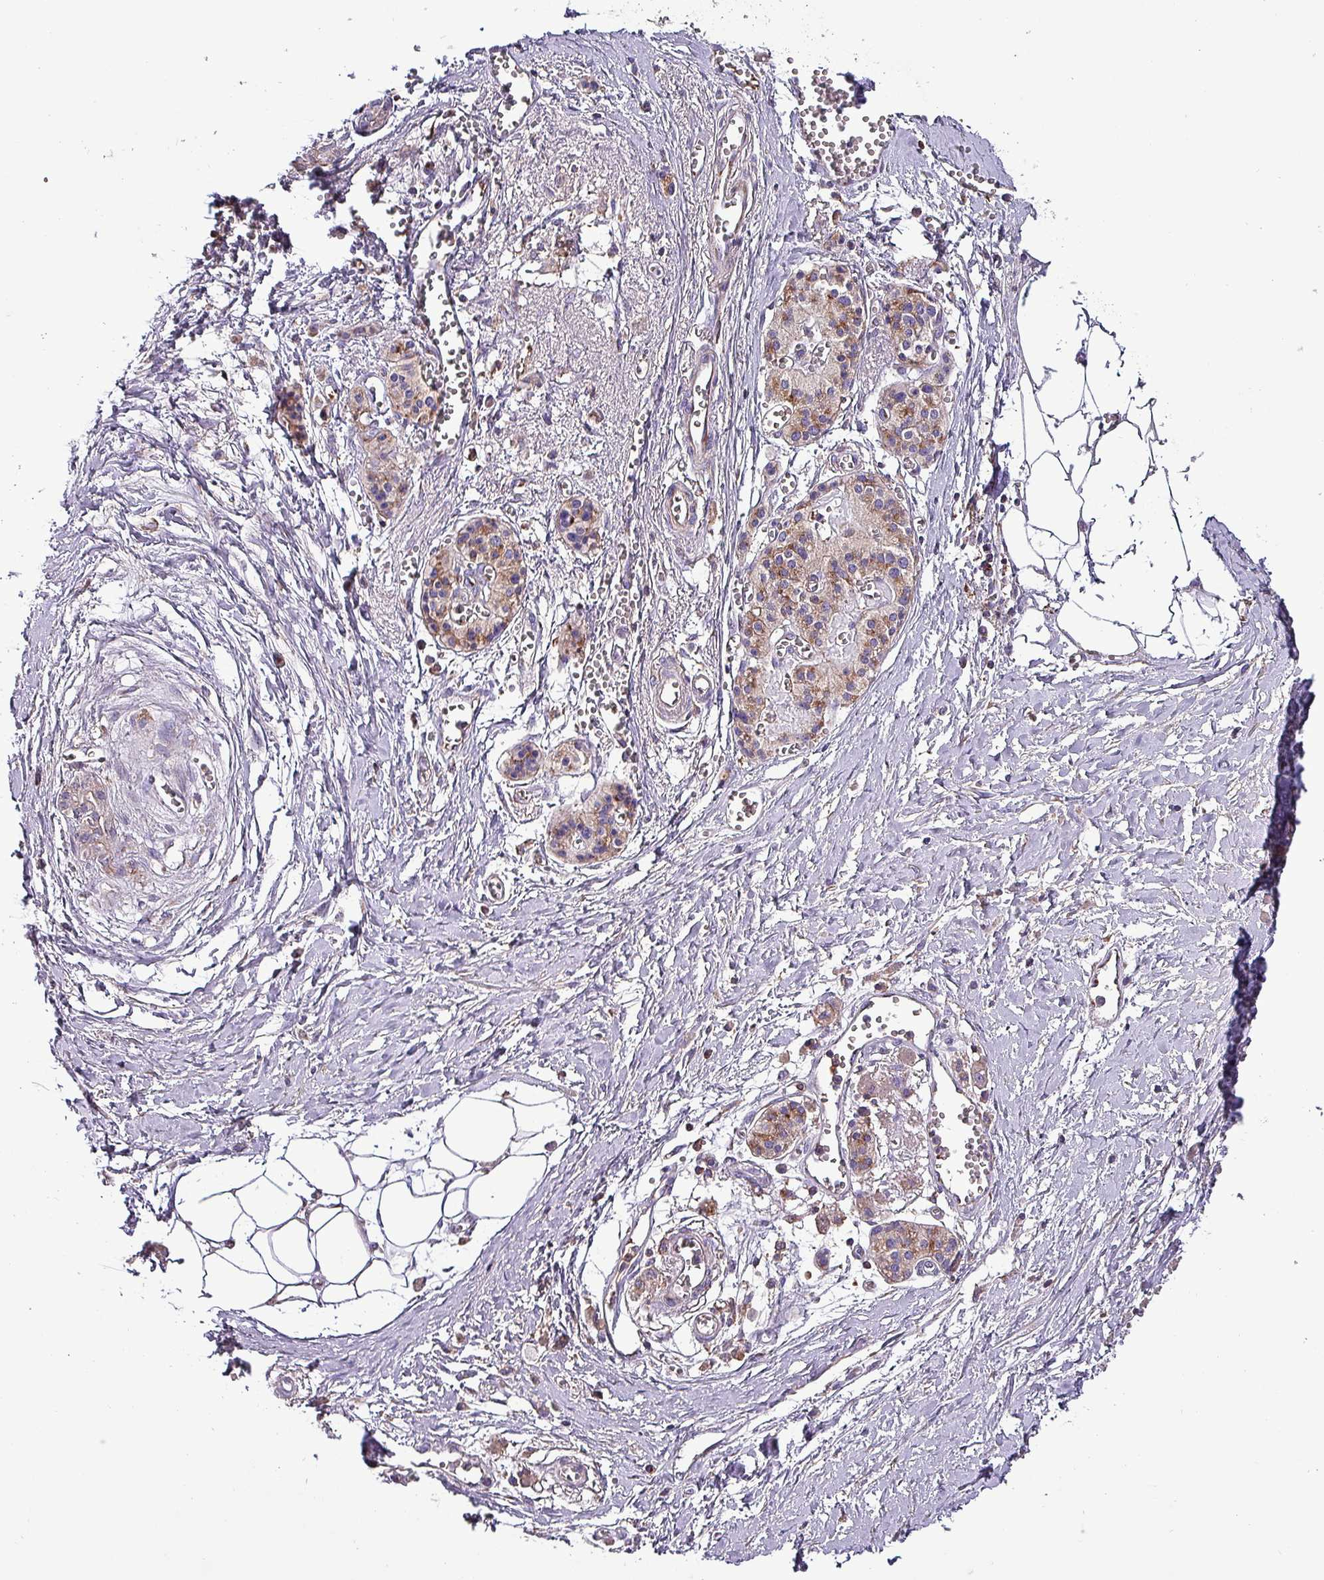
{"staining": {"intensity": "moderate", "quantity": ">75%", "location": "cytoplasmic/membranous"}, "tissue": "pancreatic cancer", "cell_type": "Tumor cells", "image_type": "cancer", "snomed": [{"axis": "morphology", "description": "Adenocarcinoma, NOS"}, {"axis": "topography", "description": "Pancreas"}], "caption": "Pancreatic cancer (adenocarcinoma) stained with IHC shows moderate cytoplasmic/membranous staining in approximately >75% of tumor cells.", "gene": "VAMP4", "patient": {"sex": "male", "age": 71}}